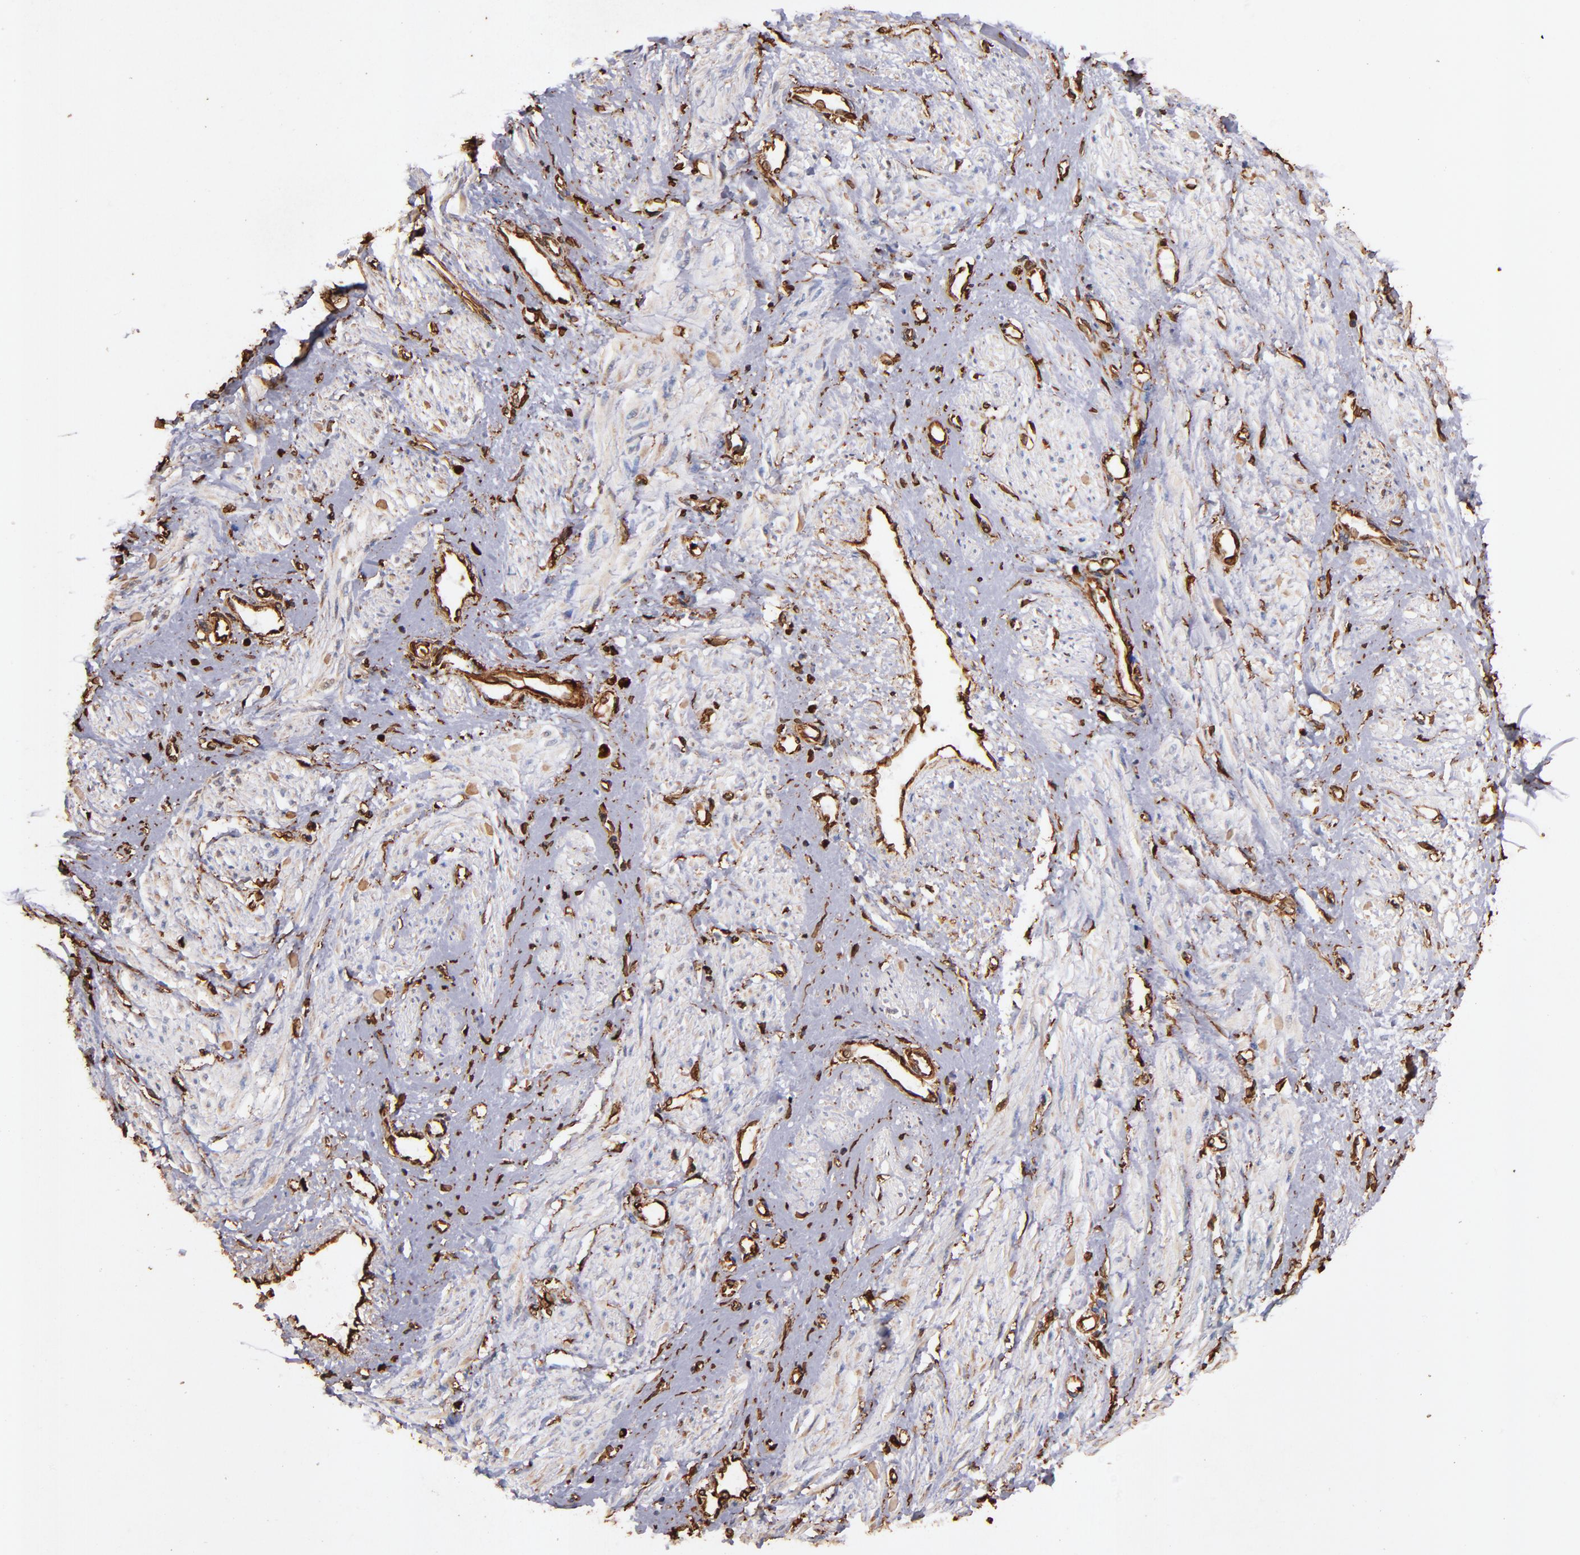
{"staining": {"intensity": "weak", "quantity": "25%-75%", "location": "cytoplasmic/membranous"}, "tissue": "smooth muscle", "cell_type": "Smooth muscle cells", "image_type": "normal", "snomed": [{"axis": "morphology", "description": "Normal tissue, NOS"}, {"axis": "topography", "description": "Smooth muscle"}, {"axis": "topography", "description": "Uterus"}], "caption": "Protein expression by IHC shows weak cytoplasmic/membranous positivity in approximately 25%-75% of smooth muscle cells in unremarkable smooth muscle. (brown staining indicates protein expression, while blue staining denotes nuclei).", "gene": "VIM", "patient": {"sex": "female", "age": 39}}